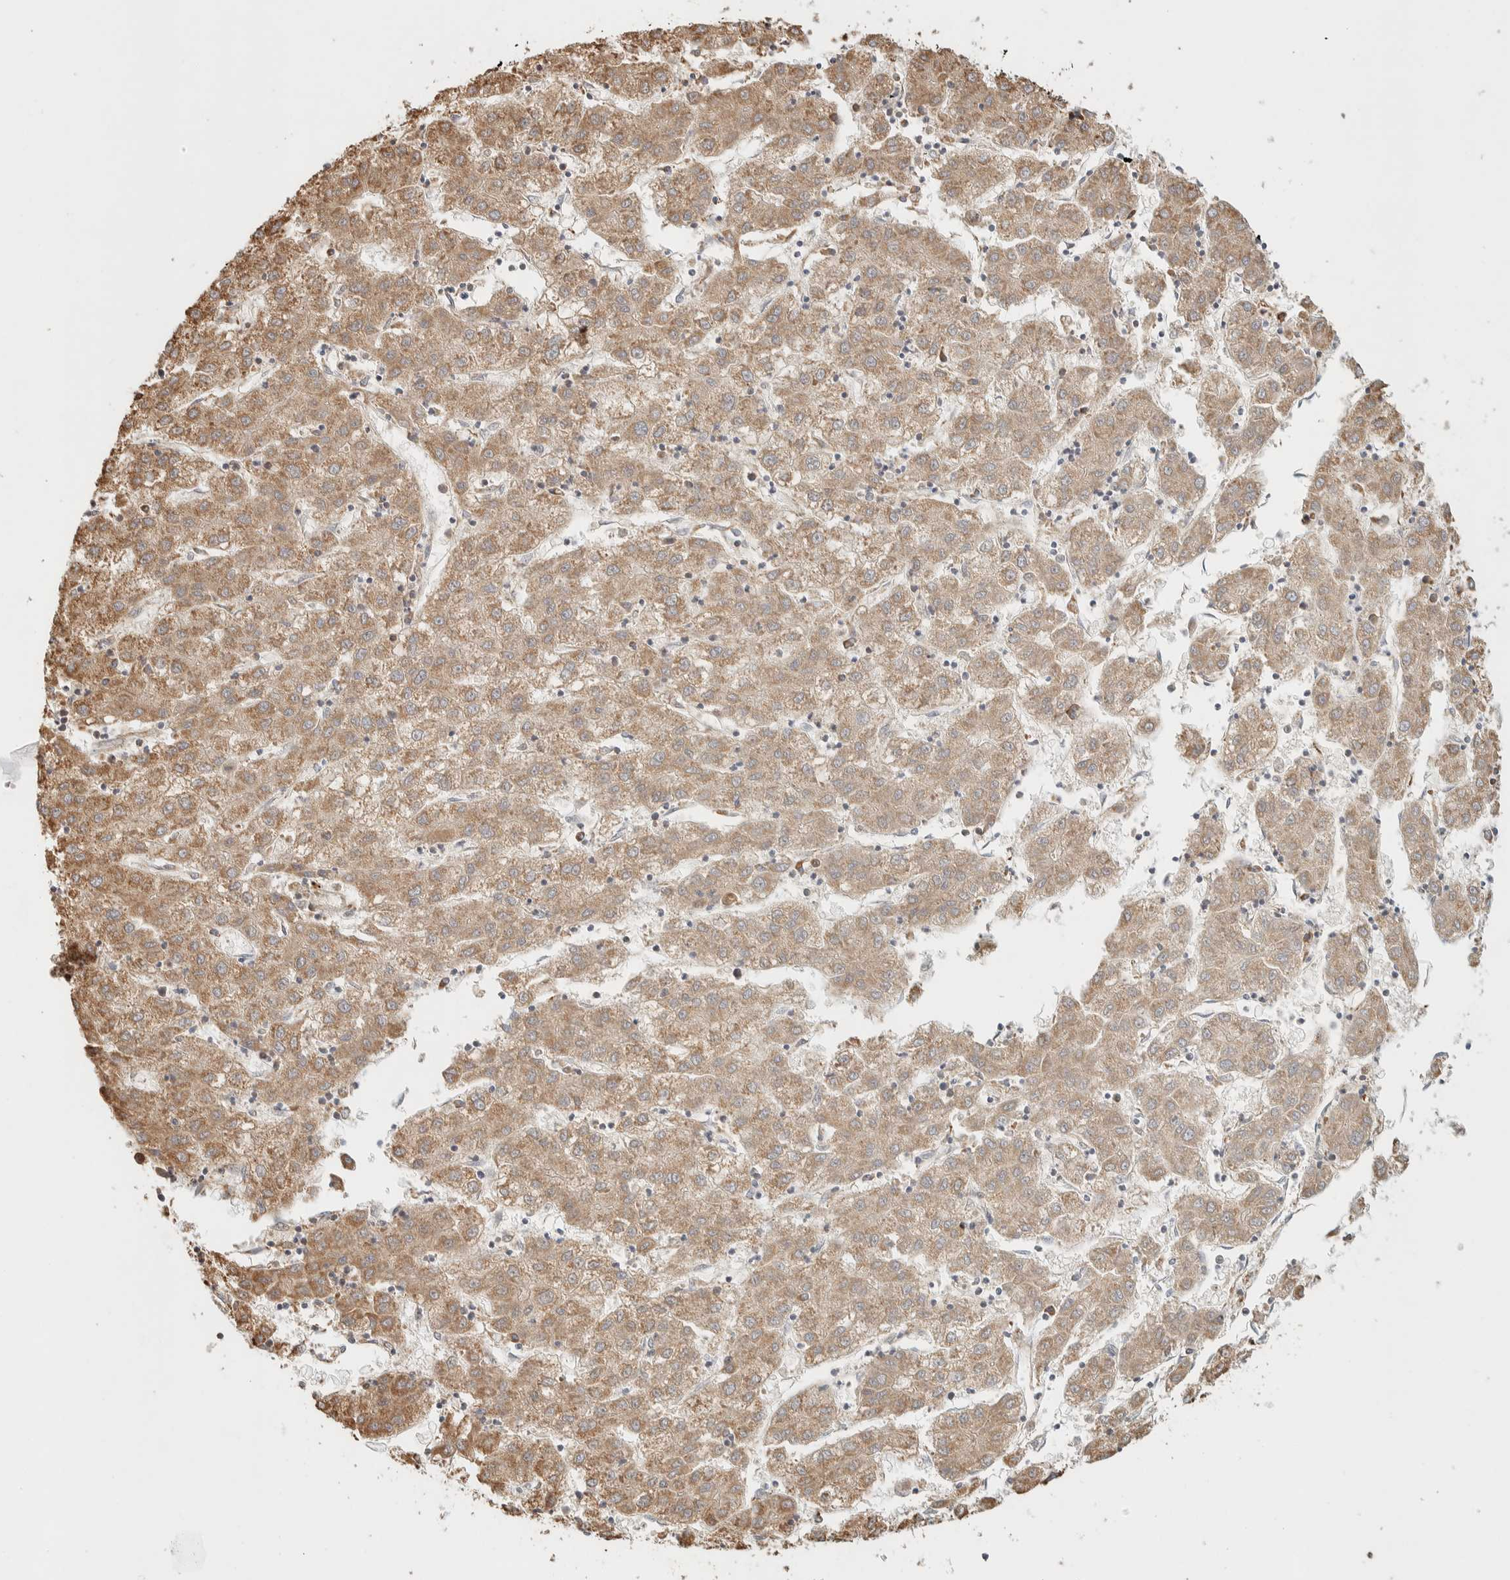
{"staining": {"intensity": "moderate", "quantity": ">75%", "location": "cytoplasmic/membranous"}, "tissue": "liver cancer", "cell_type": "Tumor cells", "image_type": "cancer", "snomed": [{"axis": "morphology", "description": "Carcinoma, Hepatocellular, NOS"}, {"axis": "topography", "description": "Liver"}], "caption": "Immunohistochemistry (IHC) (DAB) staining of human liver cancer (hepatocellular carcinoma) exhibits moderate cytoplasmic/membranous protein expression in approximately >75% of tumor cells.", "gene": "RAB11FIP1", "patient": {"sex": "male", "age": 72}}